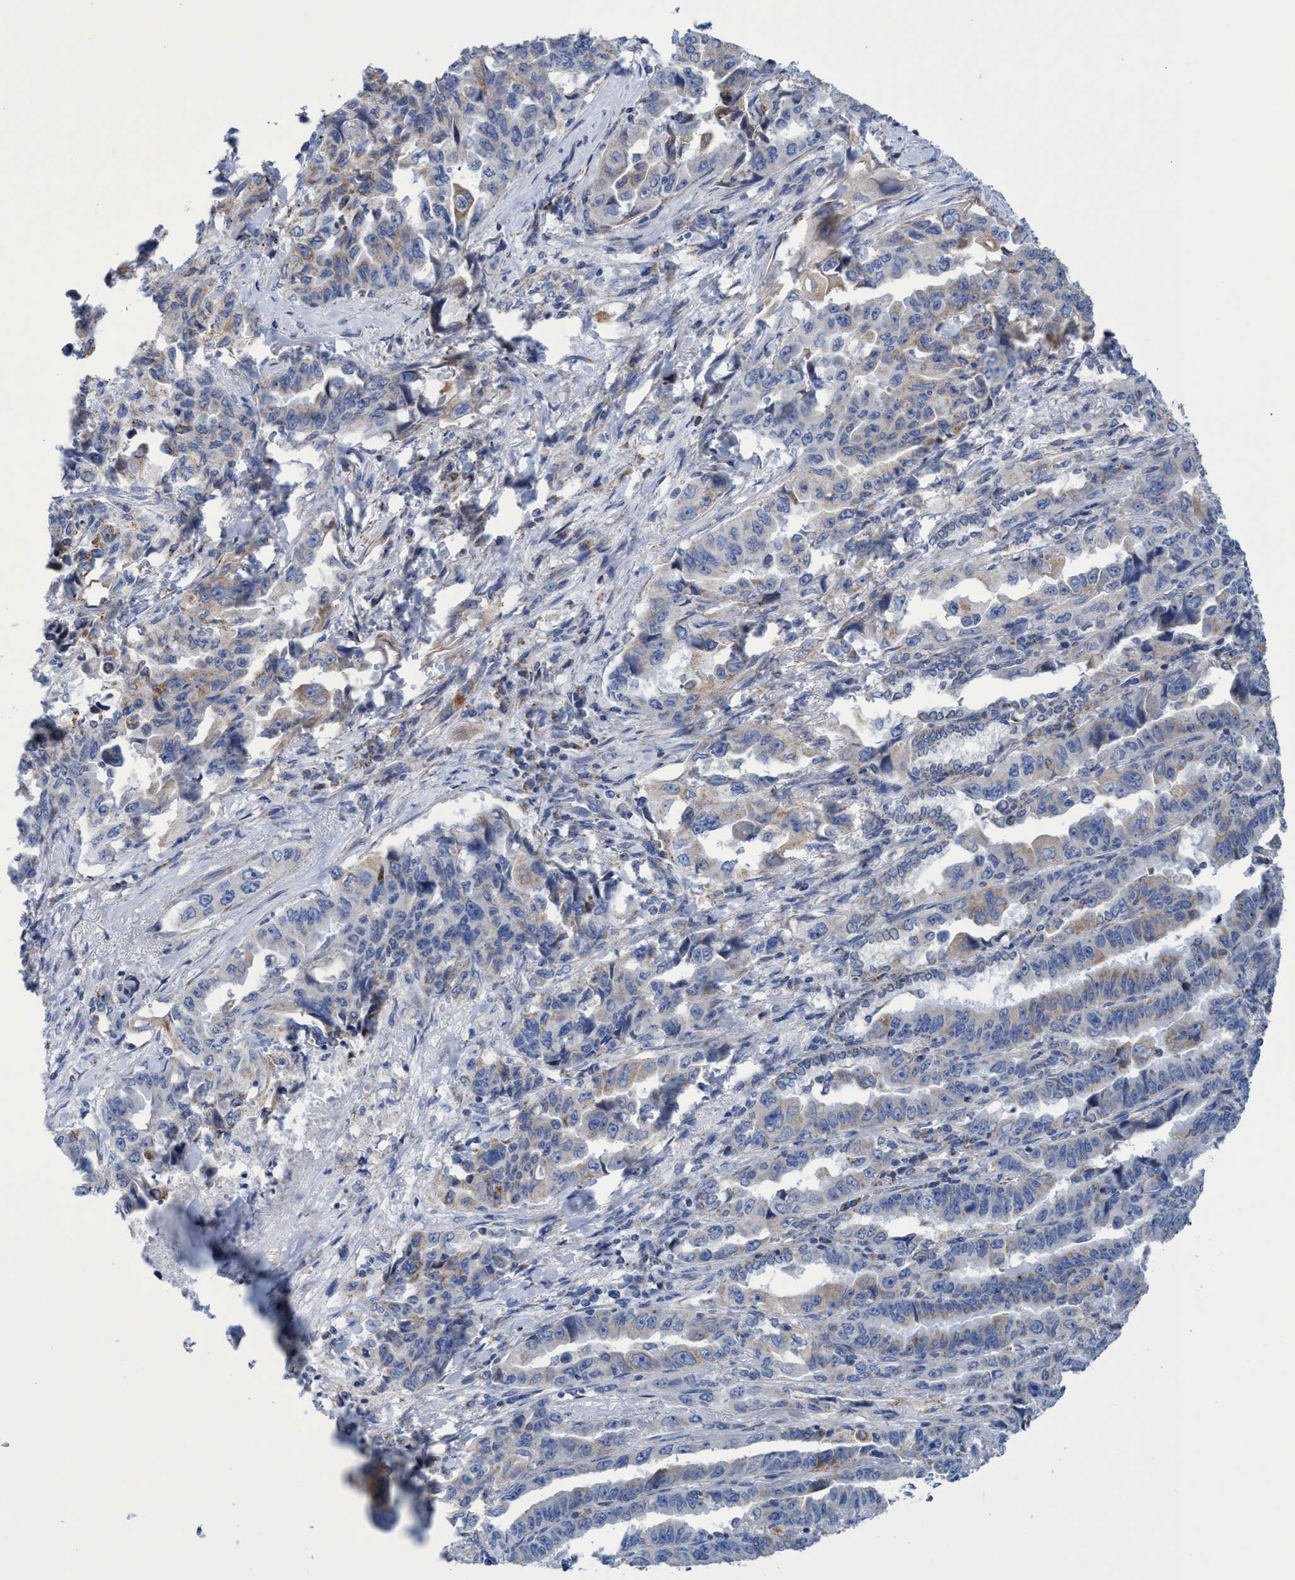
{"staining": {"intensity": "moderate", "quantity": "25%-75%", "location": "cytoplasmic/membranous"}, "tissue": "lung cancer", "cell_type": "Tumor cells", "image_type": "cancer", "snomed": [{"axis": "morphology", "description": "Adenocarcinoma, NOS"}, {"axis": "topography", "description": "Lung"}], "caption": "Adenocarcinoma (lung) stained with a protein marker reveals moderate staining in tumor cells.", "gene": "ZNF750", "patient": {"sex": "female", "age": 51}}